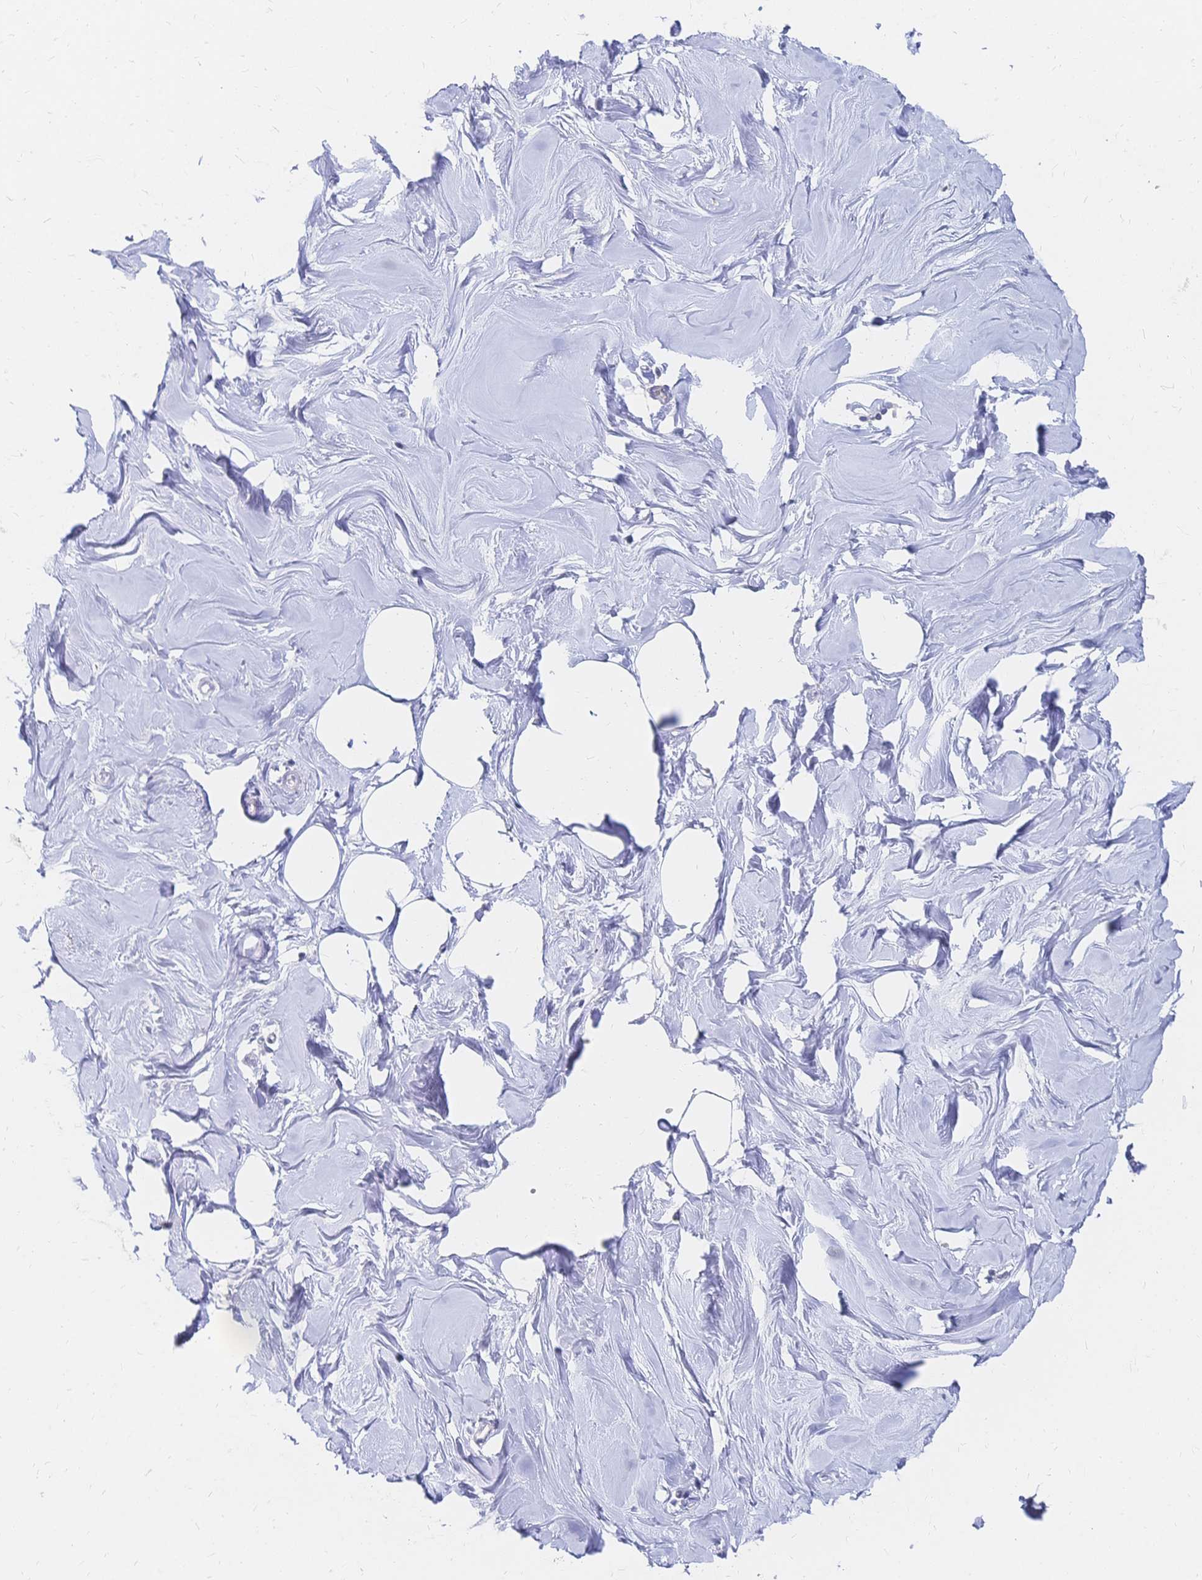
{"staining": {"intensity": "negative", "quantity": "none", "location": "none"}, "tissue": "breast", "cell_type": "Adipocytes", "image_type": "normal", "snomed": [{"axis": "morphology", "description": "Normal tissue, NOS"}, {"axis": "topography", "description": "Breast"}], "caption": "IHC of normal human breast reveals no expression in adipocytes. The staining is performed using DAB brown chromogen with nuclei counter-stained in using hematoxylin.", "gene": "VWC2L", "patient": {"sex": "female", "age": 27}}